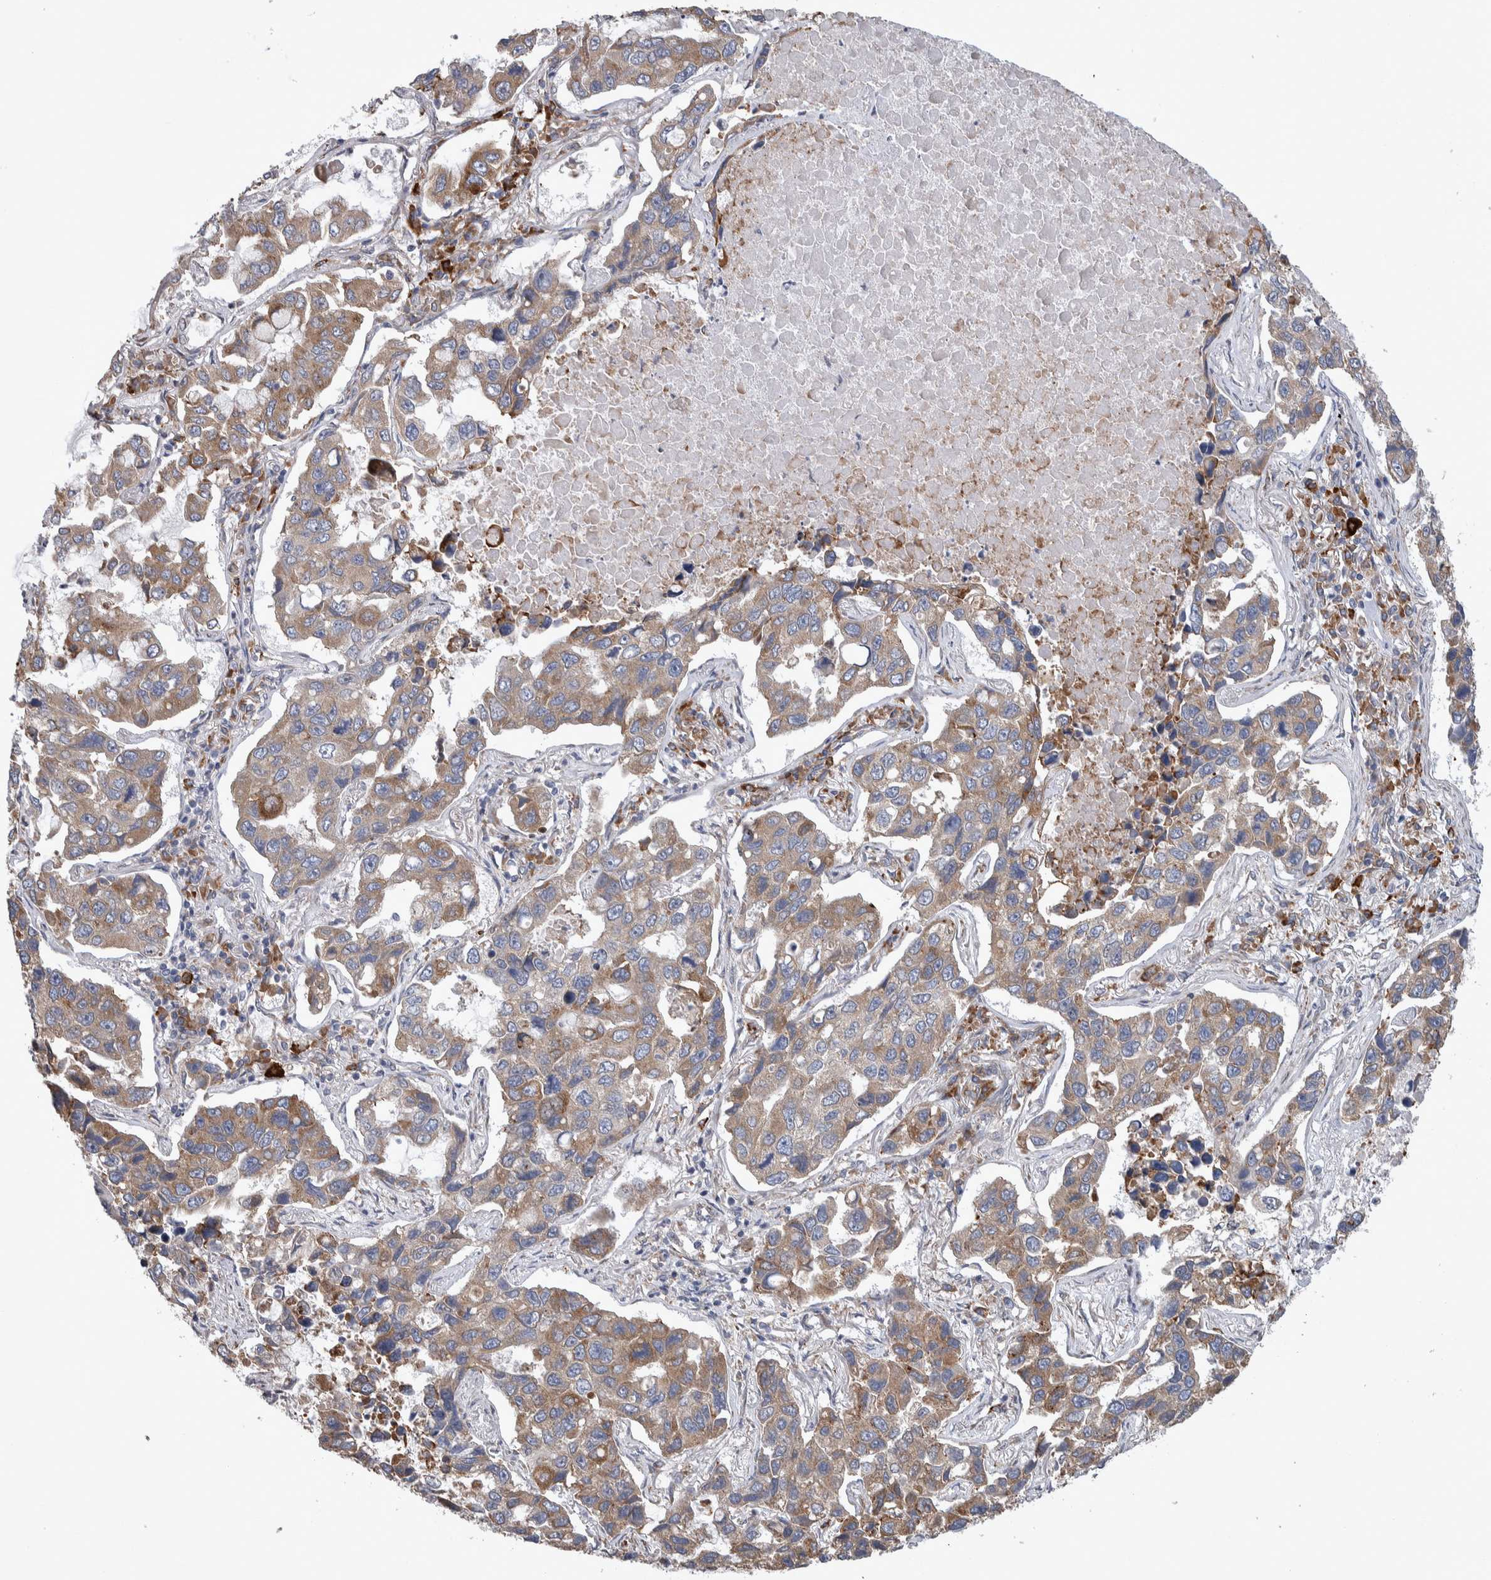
{"staining": {"intensity": "moderate", "quantity": ">75%", "location": "cytoplasmic/membranous"}, "tissue": "lung cancer", "cell_type": "Tumor cells", "image_type": "cancer", "snomed": [{"axis": "morphology", "description": "Adenocarcinoma, NOS"}, {"axis": "topography", "description": "Lung"}], "caption": "High-magnification brightfield microscopy of lung cancer (adenocarcinoma) stained with DAB (brown) and counterstained with hematoxylin (blue). tumor cells exhibit moderate cytoplasmic/membranous expression is identified in approximately>75% of cells. The staining was performed using DAB (3,3'-diaminobenzidine) to visualize the protein expression in brown, while the nuclei were stained in blue with hematoxylin (Magnification: 20x).", "gene": "IBTK", "patient": {"sex": "male", "age": 64}}